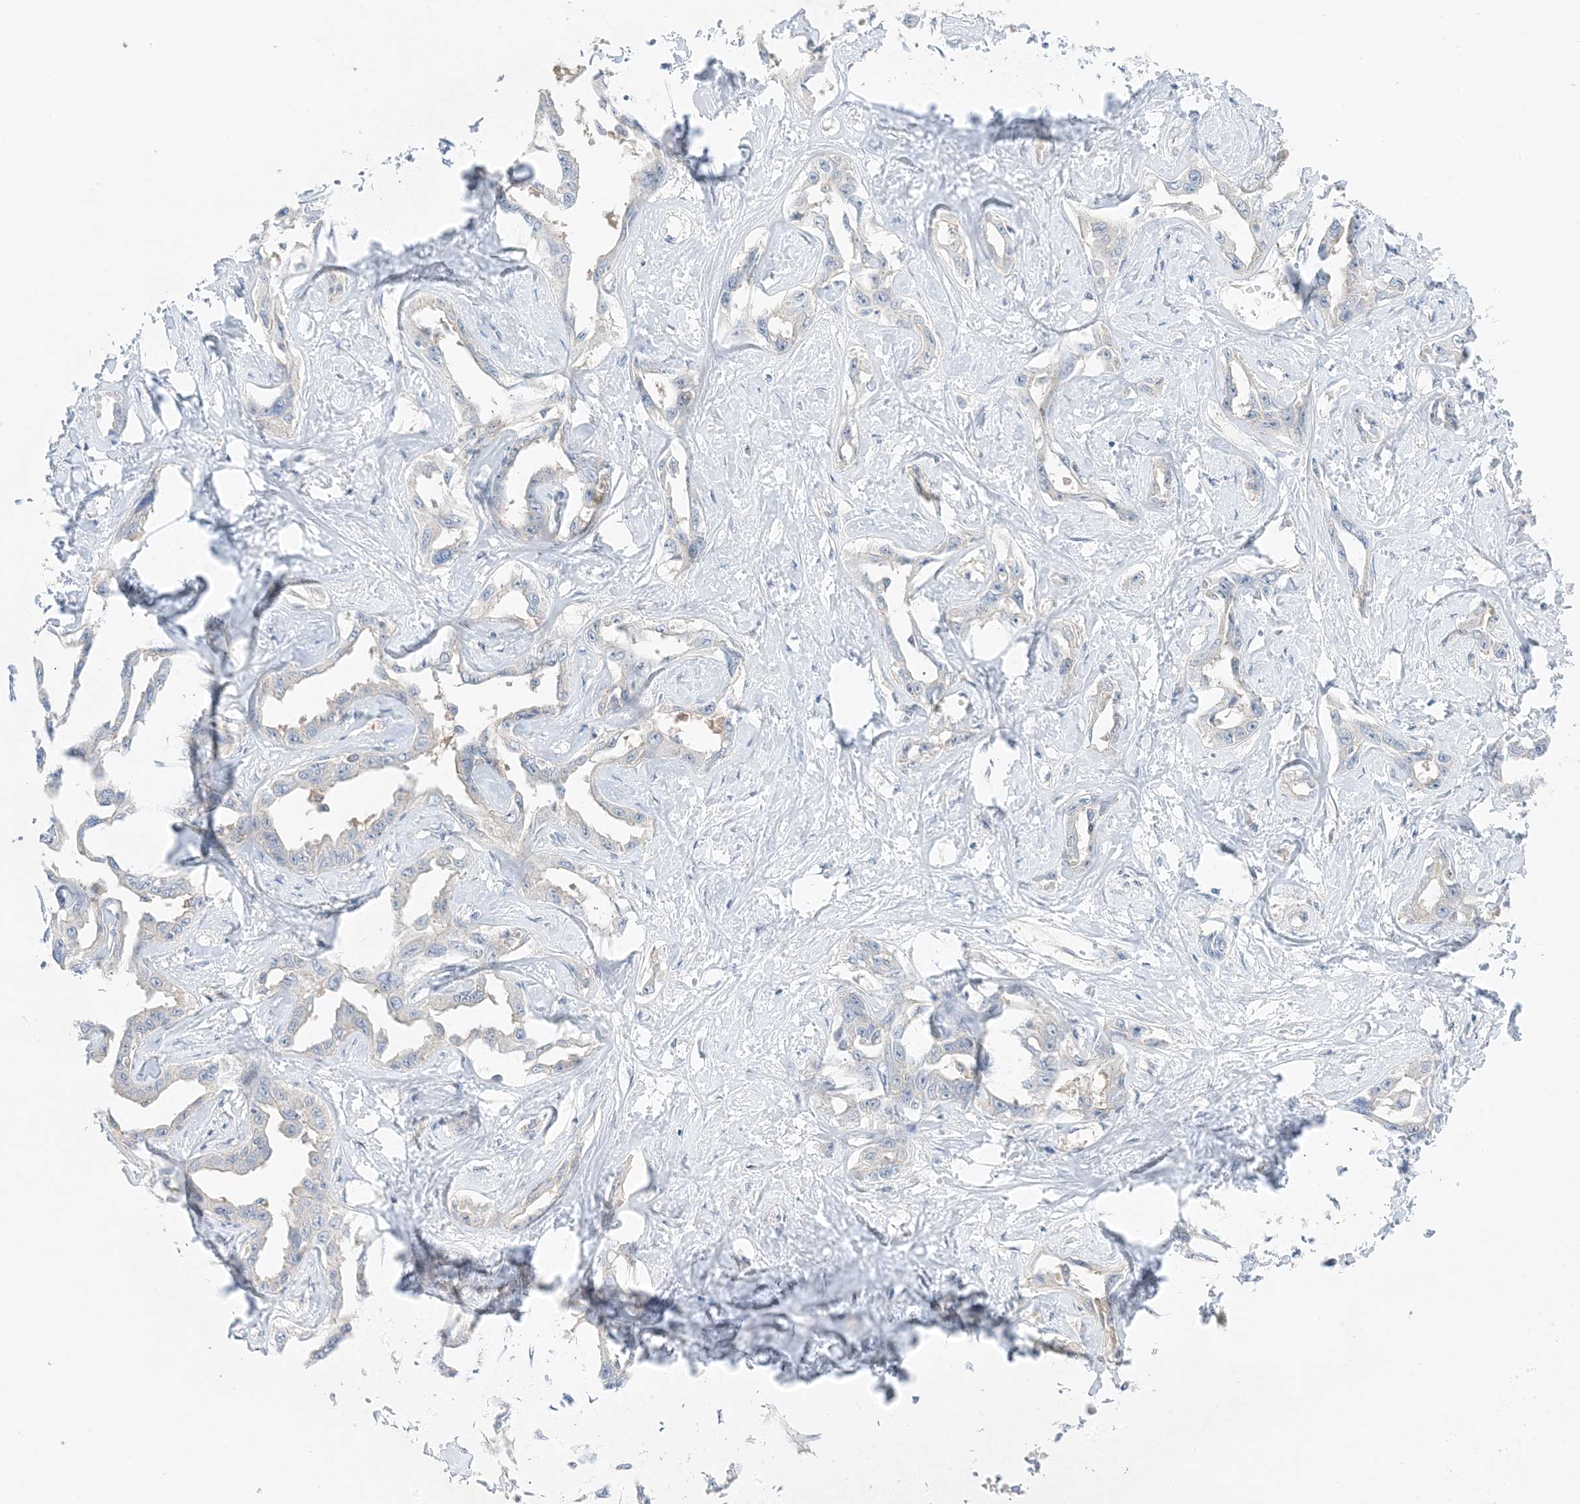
{"staining": {"intensity": "negative", "quantity": "none", "location": "none"}, "tissue": "liver cancer", "cell_type": "Tumor cells", "image_type": "cancer", "snomed": [{"axis": "morphology", "description": "Cholangiocarcinoma"}, {"axis": "topography", "description": "Liver"}], "caption": "There is no significant positivity in tumor cells of liver cholangiocarcinoma.", "gene": "KIFBP", "patient": {"sex": "male", "age": 59}}